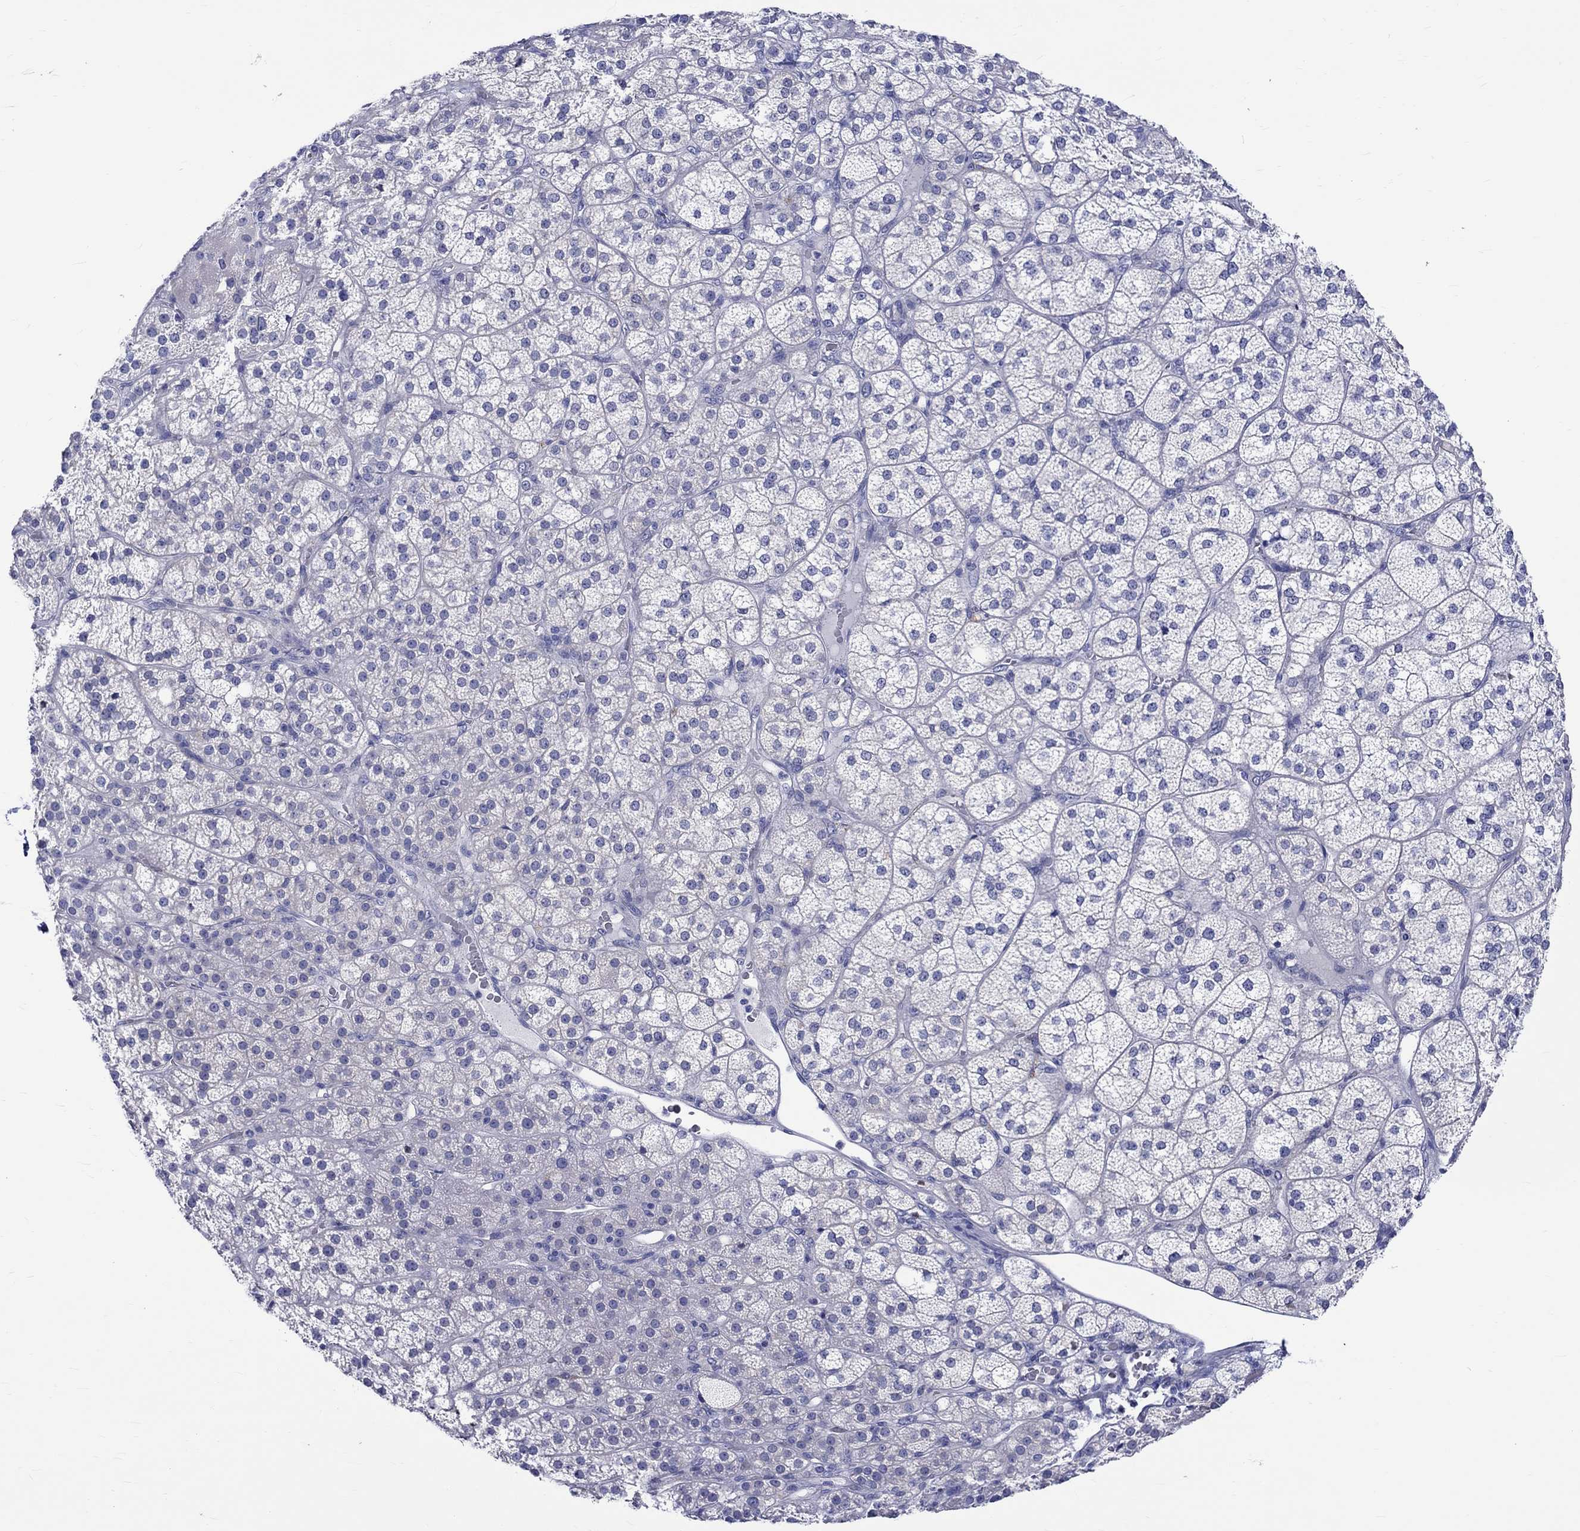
{"staining": {"intensity": "negative", "quantity": "none", "location": "none"}, "tissue": "adrenal gland", "cell_type": "Glandular cells", "image_type": "normal", "snomed": [{"axis": "morphology", "description": "Normal tissue, NOS"}, {"axis": "topography", "description": "Adrenal gland"}], "caption": "The photomicrograph reveals no significant positivity in glandular cells of adrenal gland.", "gene": "SH2D7", "patient": {"sex": "female", "age": 60}}